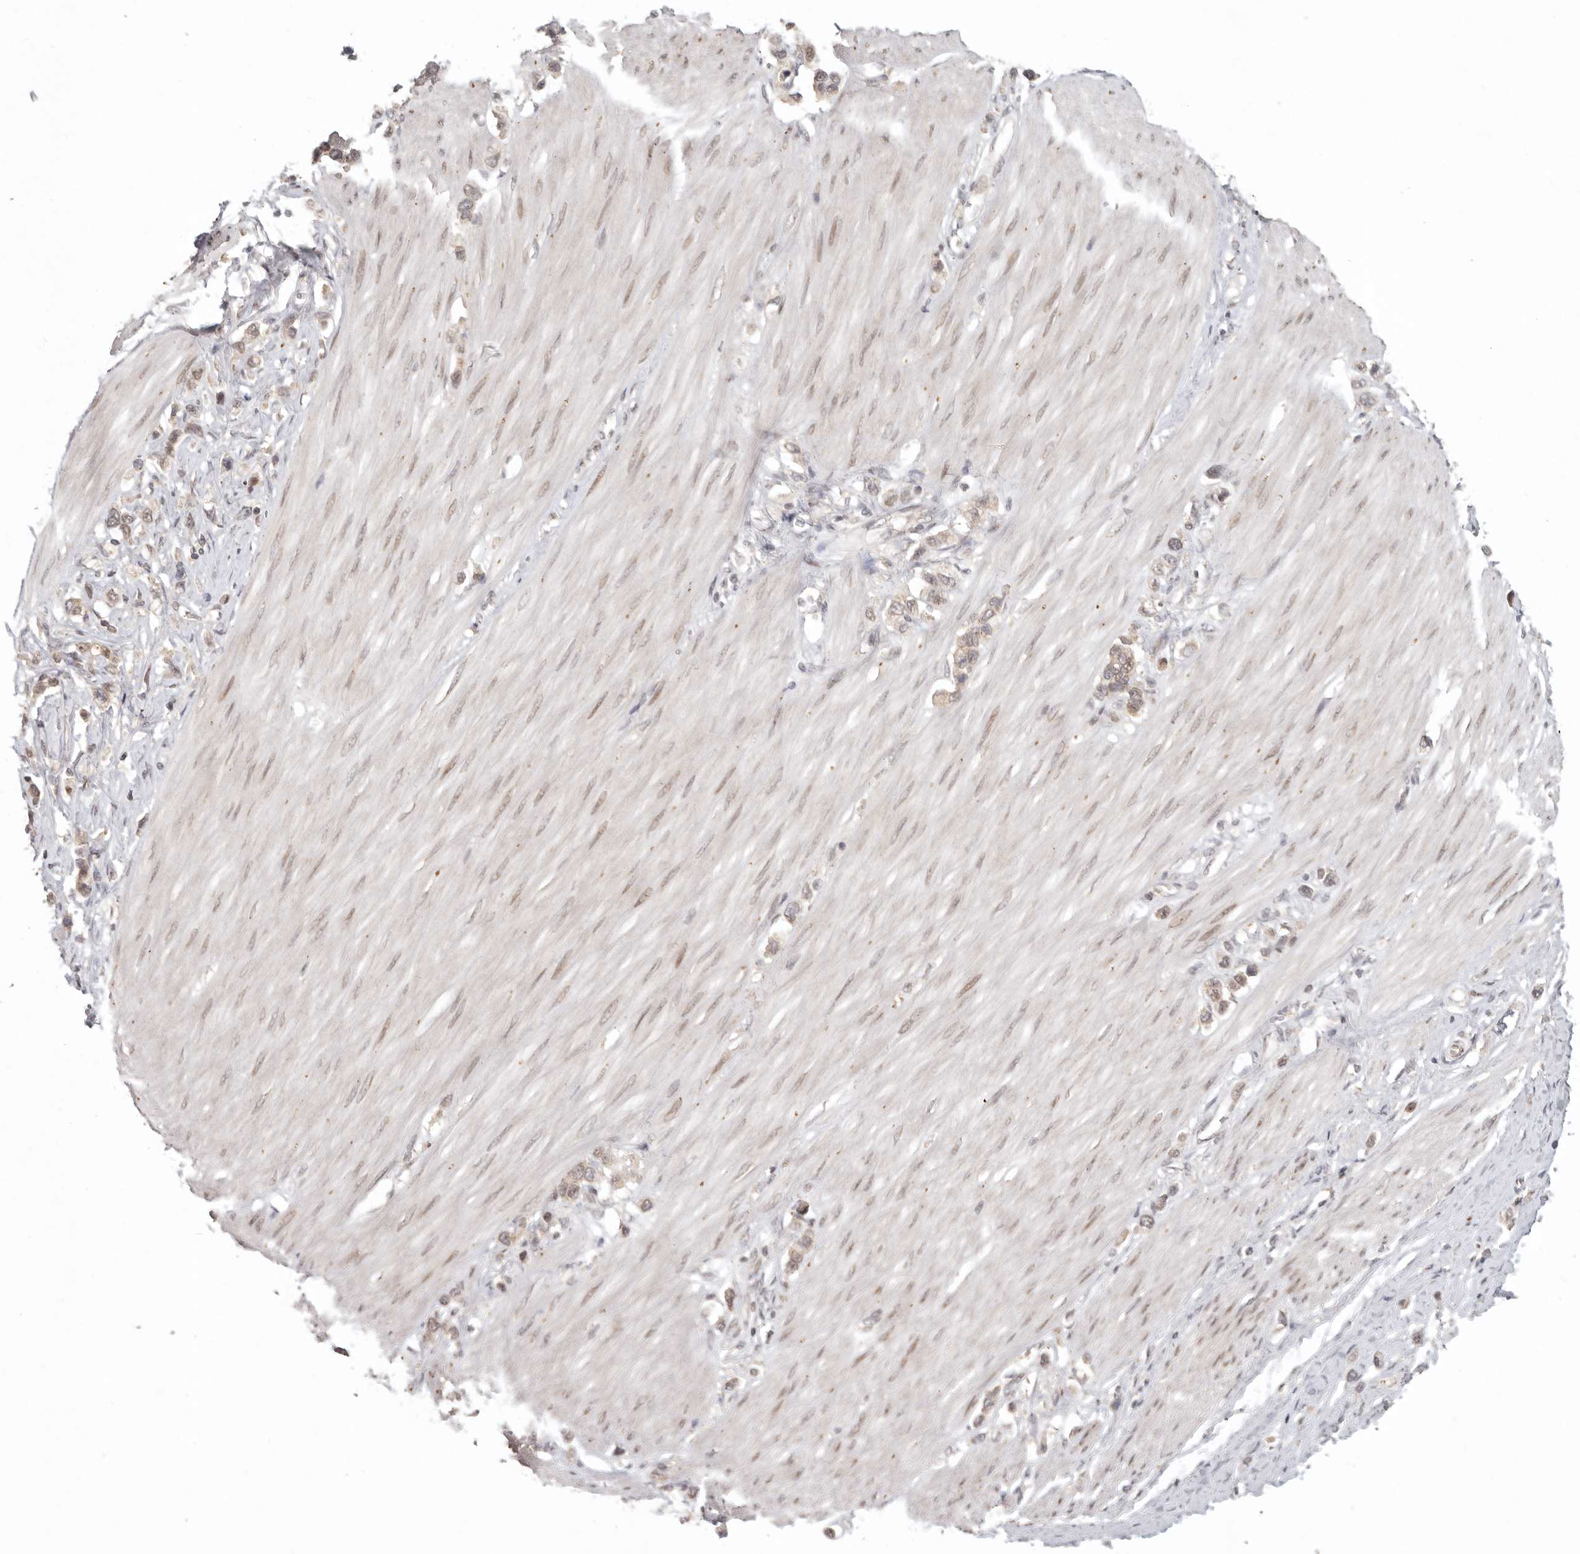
{"staining": {"intensity": "weak", "quantity": ">75%", "location": "cytoplasmic/membranous"}, "tissue": "stomach cancer", "cell_type": "Tumor cells", "image_type": "cancer", "snomed": [{"axis": "morphology", "description": "Adenocarcinoma, NOS"}, {"axis": "topography", "description": "Stomach"}], "caption": "DAB immunohistochemical staining of human stomach adenocarcinoma demonstrates weak cytoplasmic/membranous protein positivity in approximately >75% of tumor cells.", "gene": "LRRC75A", "patient": {"sex": "female", "age": 65}}